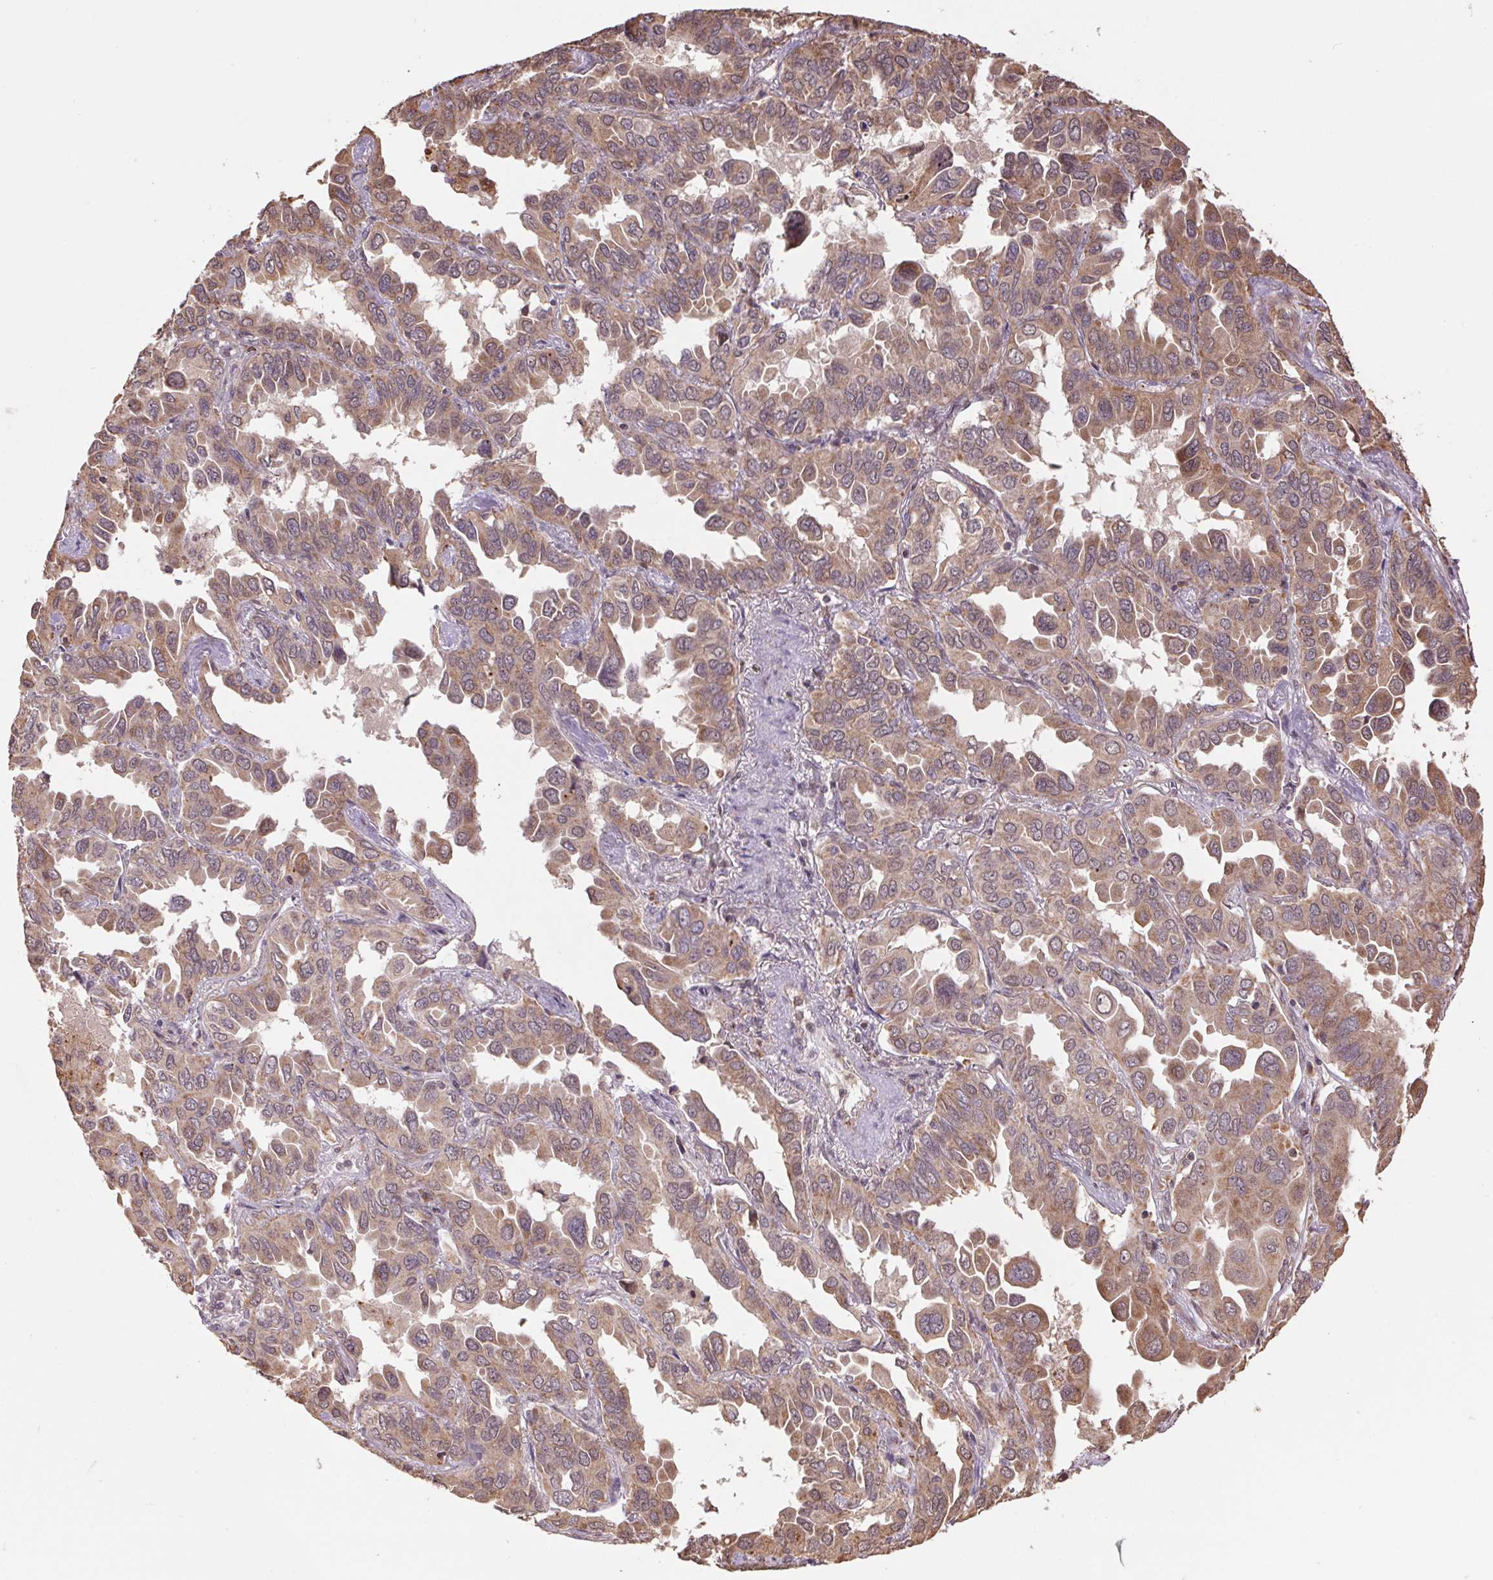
{"staining": {"intensity": "weak", "quantity": ">75%", "location": "cytoplasmic/membranous"}, "tissue": "lung cancer", "cell_type": "Tumor cells", "image_type": "cancer", "snomed": [{"axis": "morphology", "description": "Adenocarcinoma, NOS"}, {"axis": "topography", "description": "Lung"}], "caption": "Immunohistochemical staining of adenocarcinoma (lung) reveals weak cytoplasmic/membranous protein staining in about >75% of tumor cells.", "gene": "PDHA1", "patient": {"sex": "male", "age": 64}}